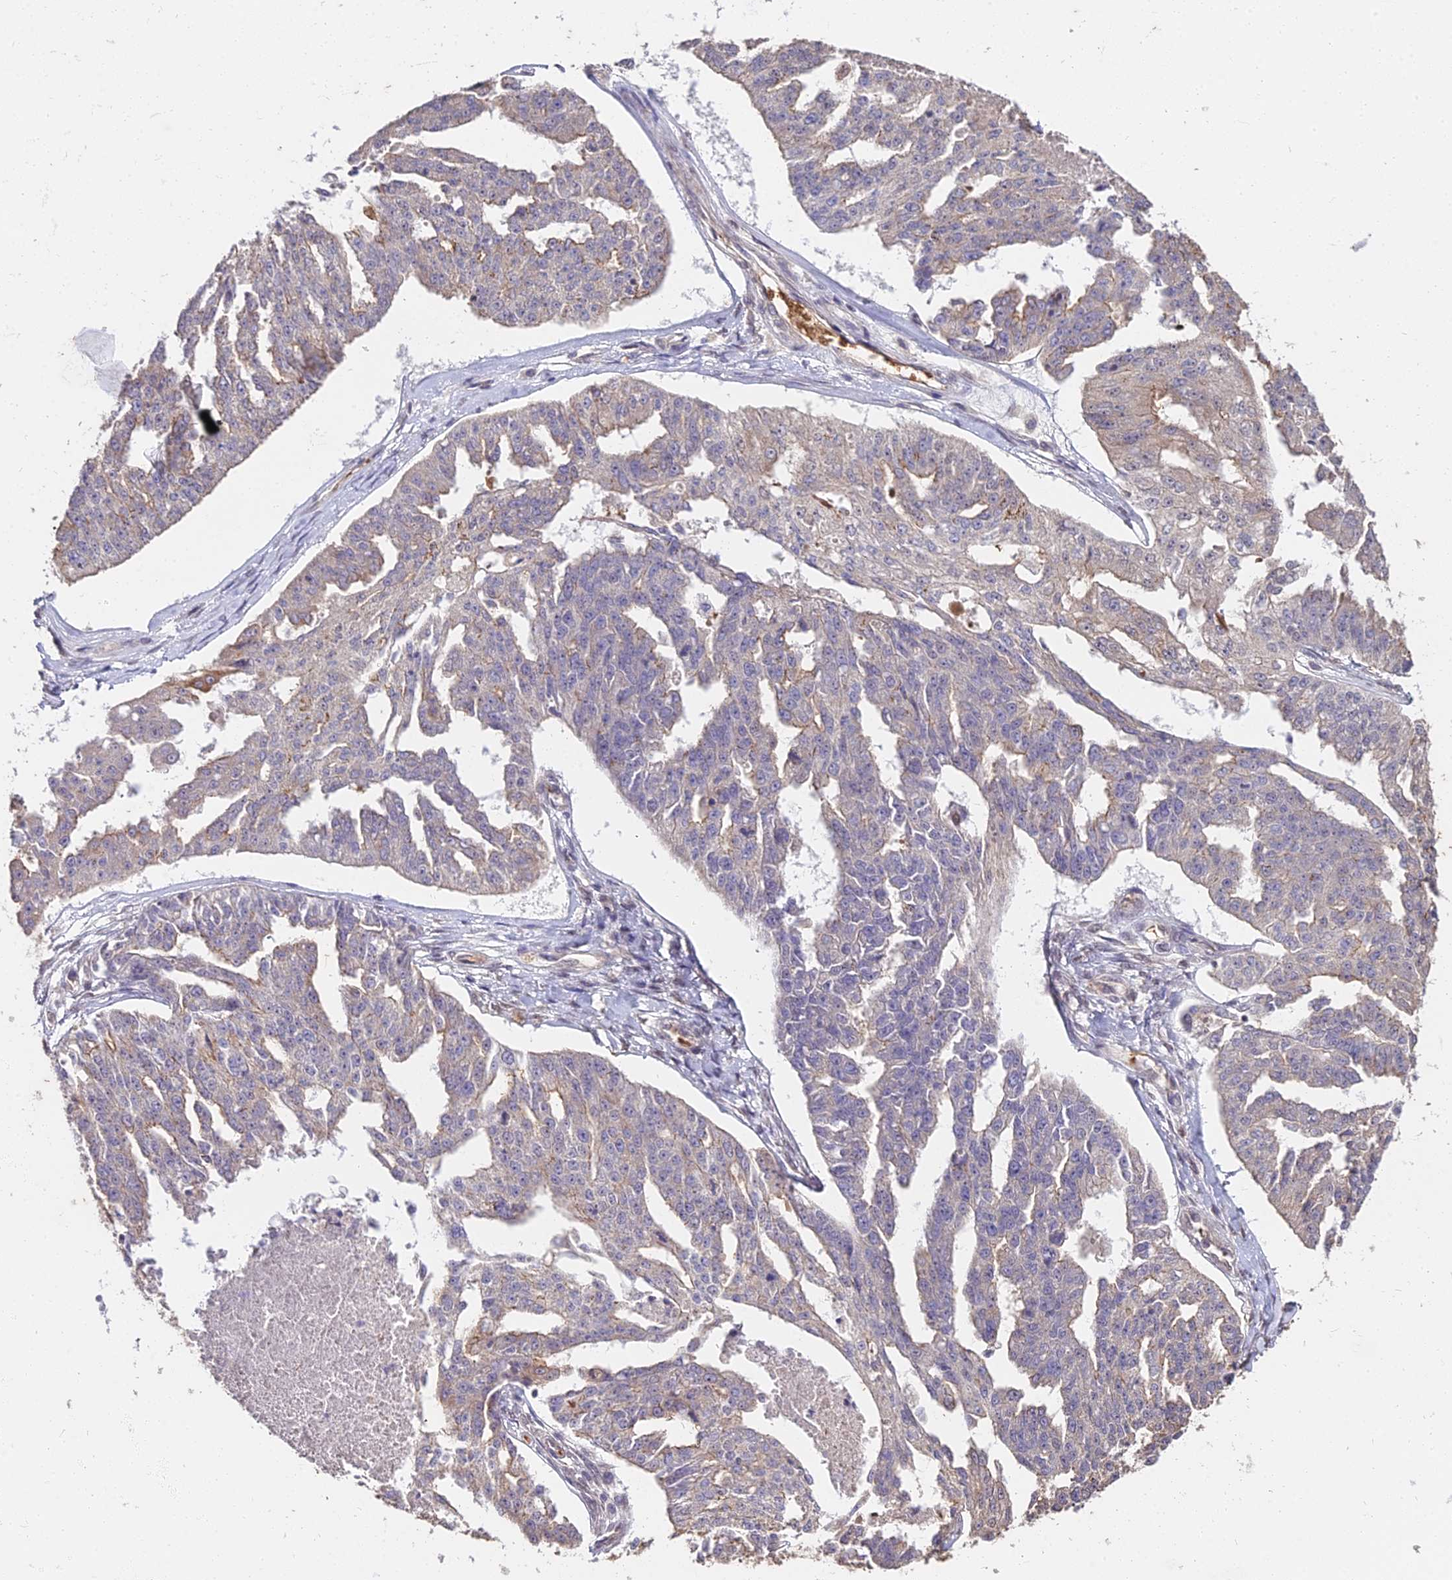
{"staining": {"intensity": "weak", "quantity": "<25%", "location": "cytoplasmic/membranous"}, "tissue": "ovarian cancer", "cell_type": "Tumor cells", "image_type": "cancer", "snomed": [{"axis": "morphology", "description": "Cystadenocarcinoma, serous, NOS"}, {"axis": "topography", "description": "Ovary"}], "caption": "An image of ovarian cancer stained for a protein demonstrates no brown staining in tumor cells.", "gene": "ZDBF2", "patient": {"sex": "female", "age": 58}}